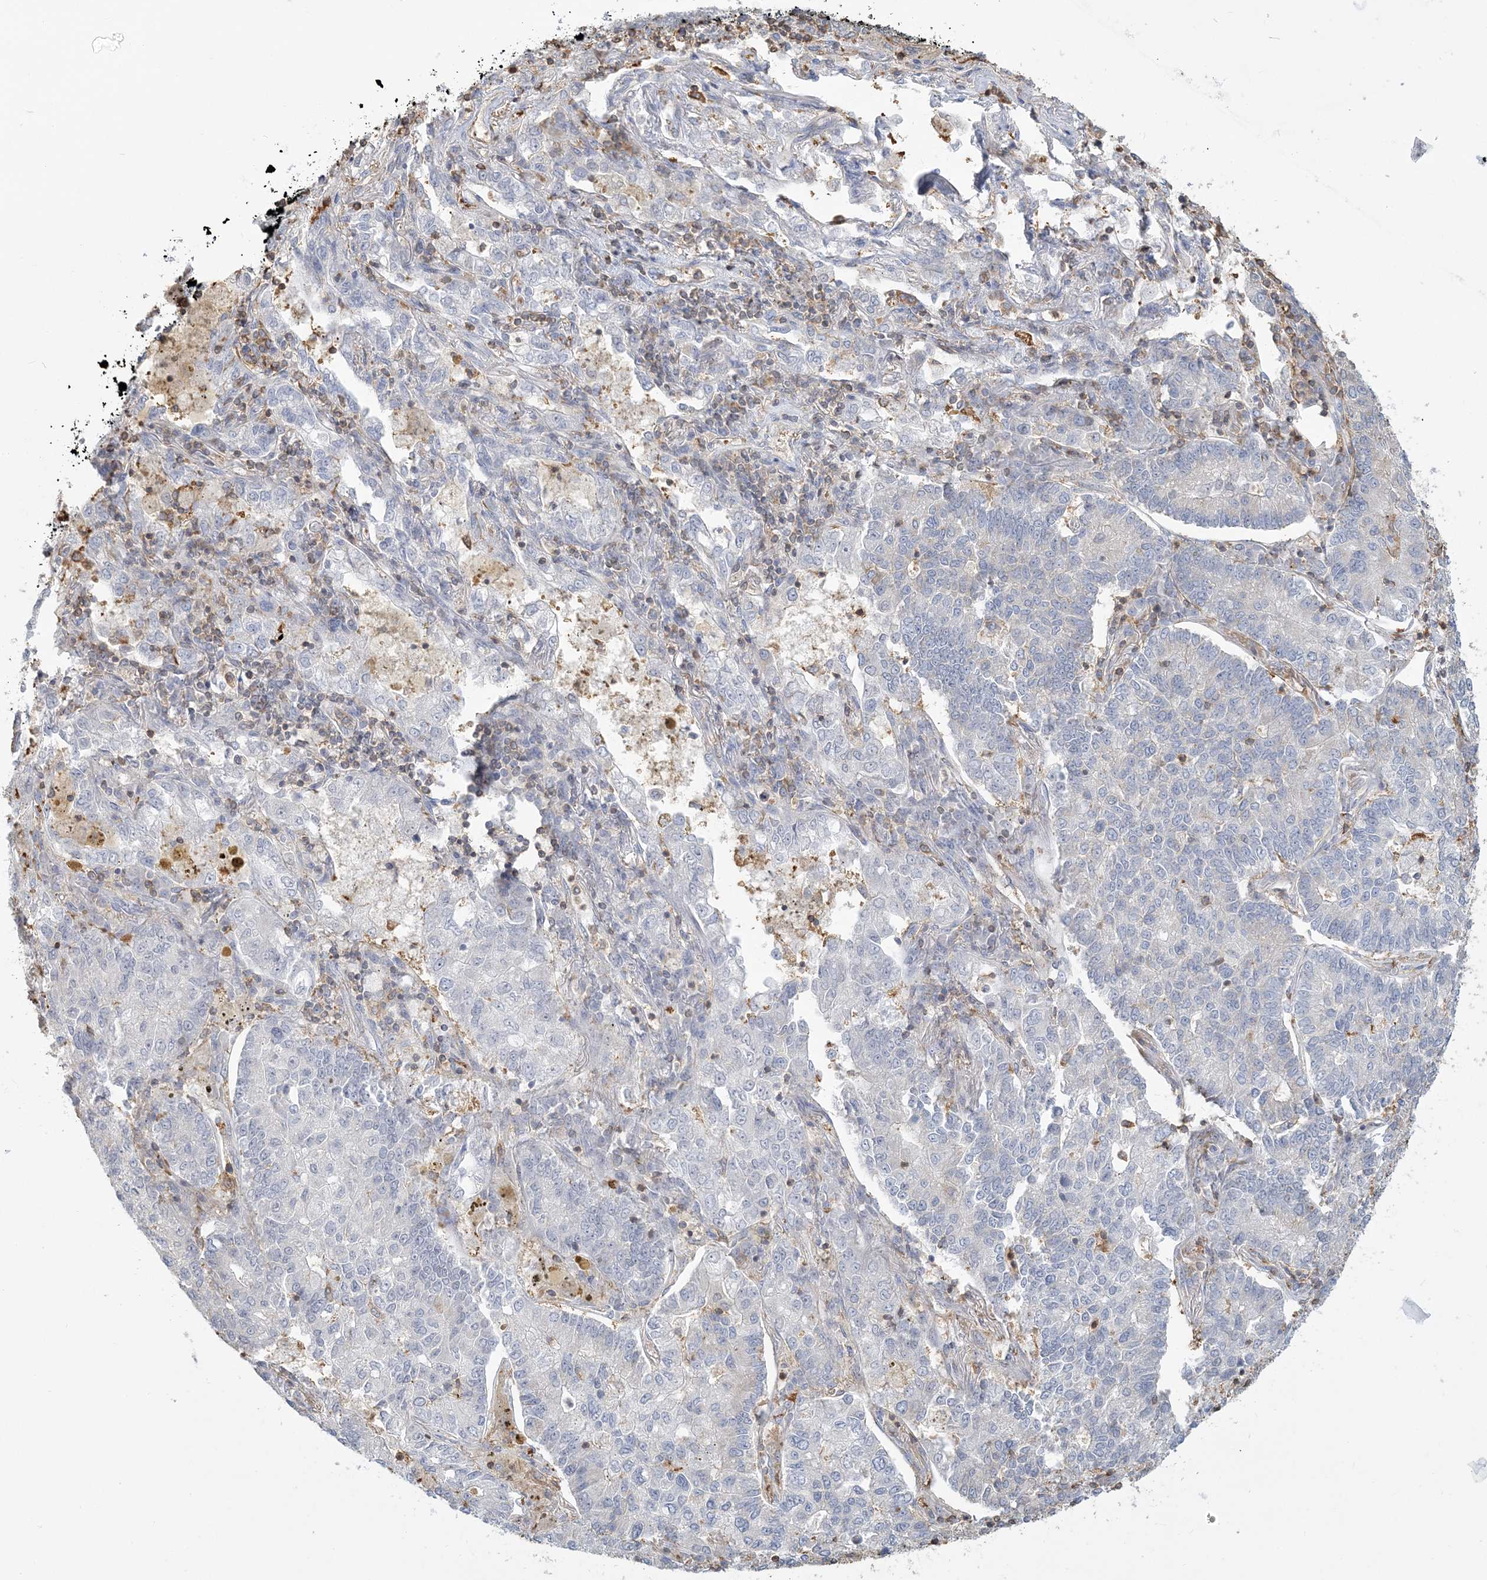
{"staining": {"intensity": "negative", "quantity": "none", "location": "none"}, "tissue": "lung cancer", "cell_type": "Tumor cells", "image_type": "cancer", "snomed": [{"axis": "morphology", "description": "Adenocarcinoma, NOS"}, {"axis": "topography", "description": "Lung"}], "caption": "Human lung cancer (adenocarcinoma) stained for a protein using immunohistochemistry shows no staining in tumor cells.", "gene": "ANKS1A", "patient": {"sex": "male", "age": 49}}